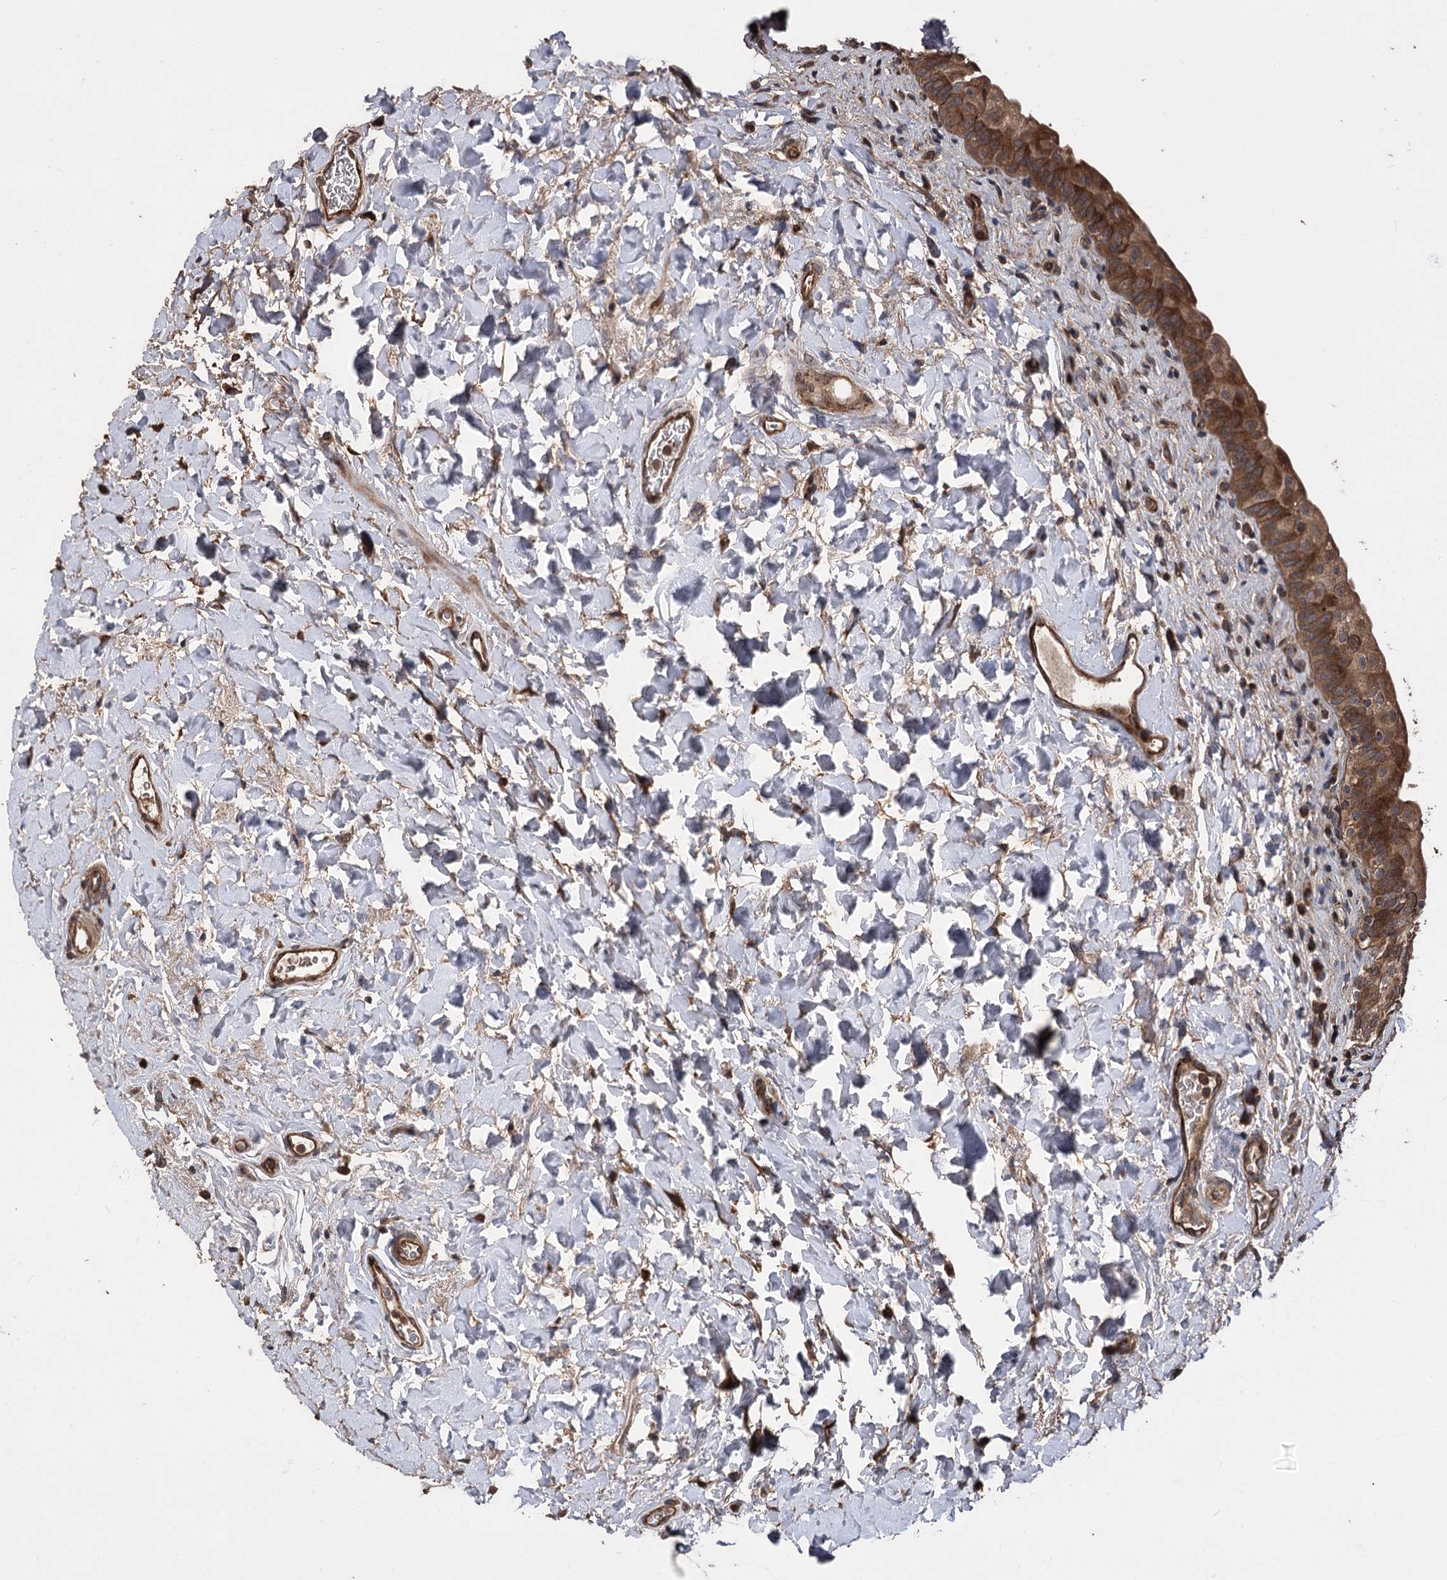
{"staining": {"intensity": "strong", "quantity": ">75%", "location": "cytoplasmic/membranous"}, "tissue": "urinary bladder", "cell_type": "Urothelial cells", "image_type": "normal", "snomed": [{"axis": "morphology", "description": "Normal tissue, NOS"}, {"axis": "topography", "description": "Urinary bladder"}], "caption": "Immunohistochemical staining of normal human urinary bladder exhibits >75% levels of strong cytoplasmic/membranous protein staining in approximately >75% of urothelial cells.", "gene": "RASSF3", "patient": {"sex": "male", "age": 83}}